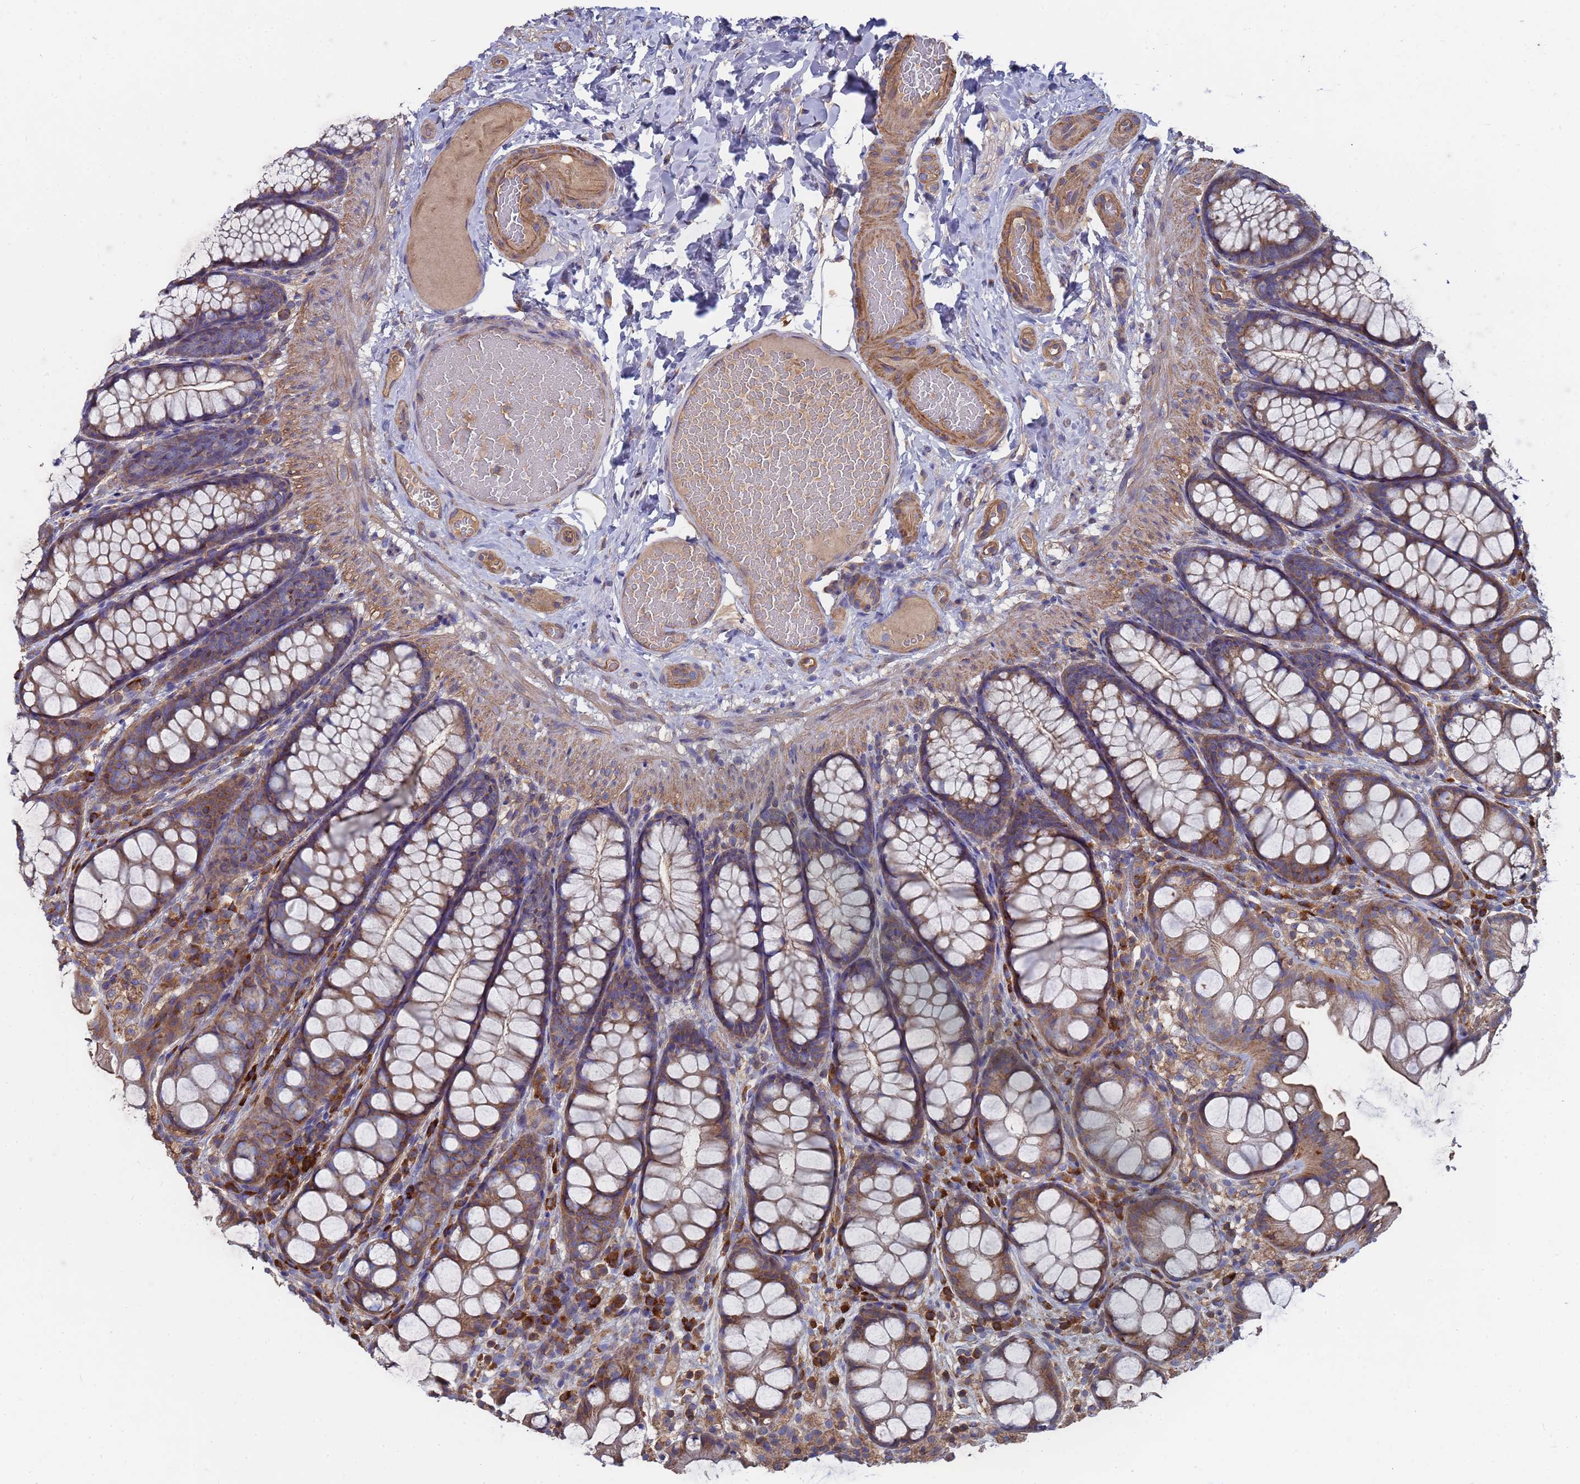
{"staining": {"intensity": "moderate", "quantity": ">75%", "location": "cytoplasmic/membranous"}, "tissue": "colon", "cell_type": "Endothelial cells", "image_type": "normal", "snomed": [{"axis": "morphology", "description": "Normal tissue, NOS"}, {"axis": "topography", "description": "Colon"}], "caption": "The histopathology image exhibits immunohistochemical staining of benign colon. There is moderate cytoplasmic/membranous staining is appreciated in approximately >75% of endothelial cells.", "gene": "PYCR1", "patient": {"sex": "male", "age": 47}}